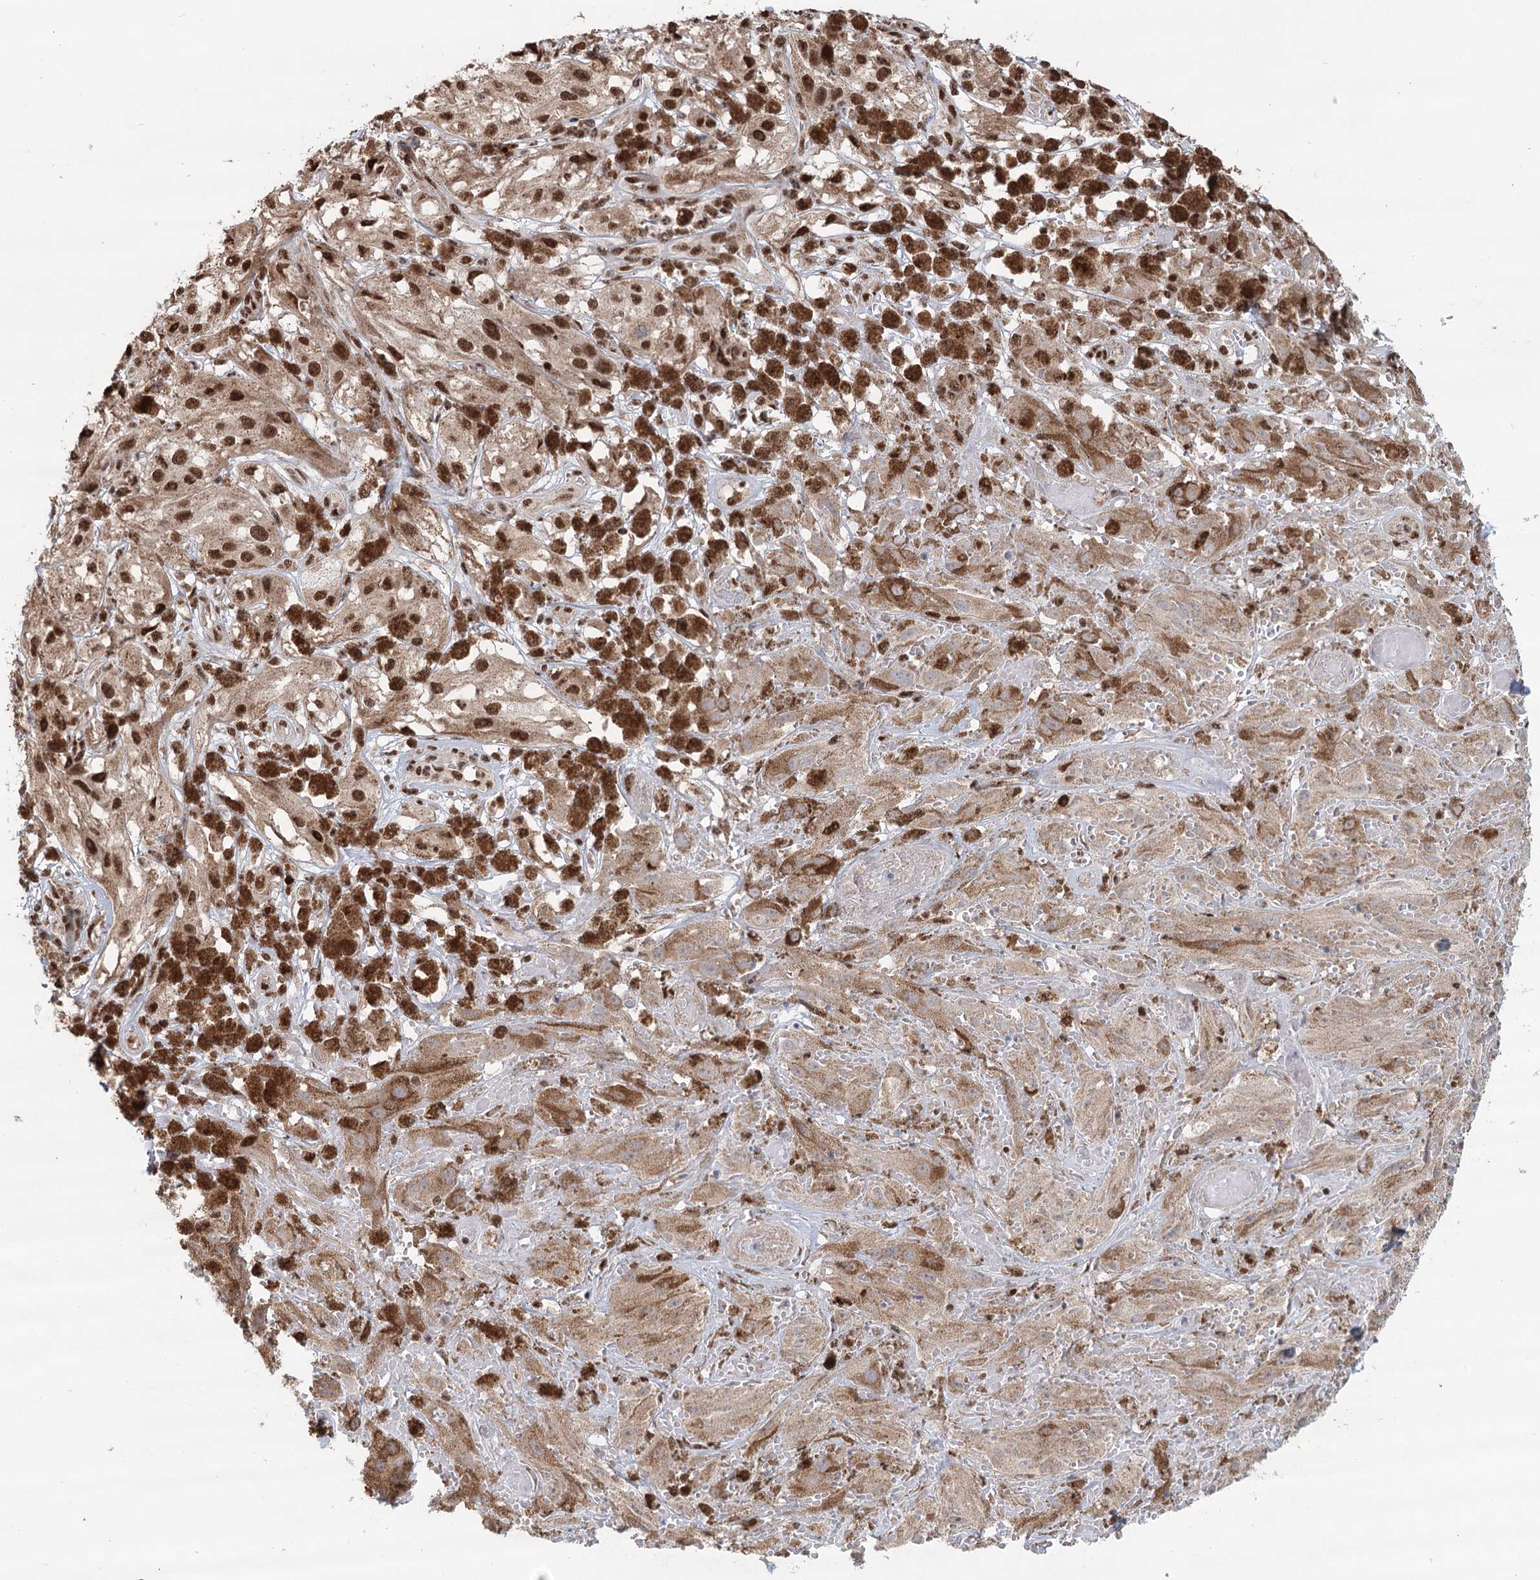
{"staining": {"intensity": "strong", "quantity": ">75%", "location": "cytoplasmic/membranous,nuclear"}, "tissue": "melanoma", "cell_type": "Tumor cells", "image_type": "cancer", "snomed": [{"axis": "morphology", "description": "Malignant melanoma, NOS"}, {"axis": "topography", "description": "Skin"}], "caption": "This is a micrograph of IHC staining of malignant melanoma, which shows strong positivity in the cytoplasmic/membranous and nuclear of tumor cells.", "gene": "GPALPP1", "patient": {"sex": "male", "age": 88}}